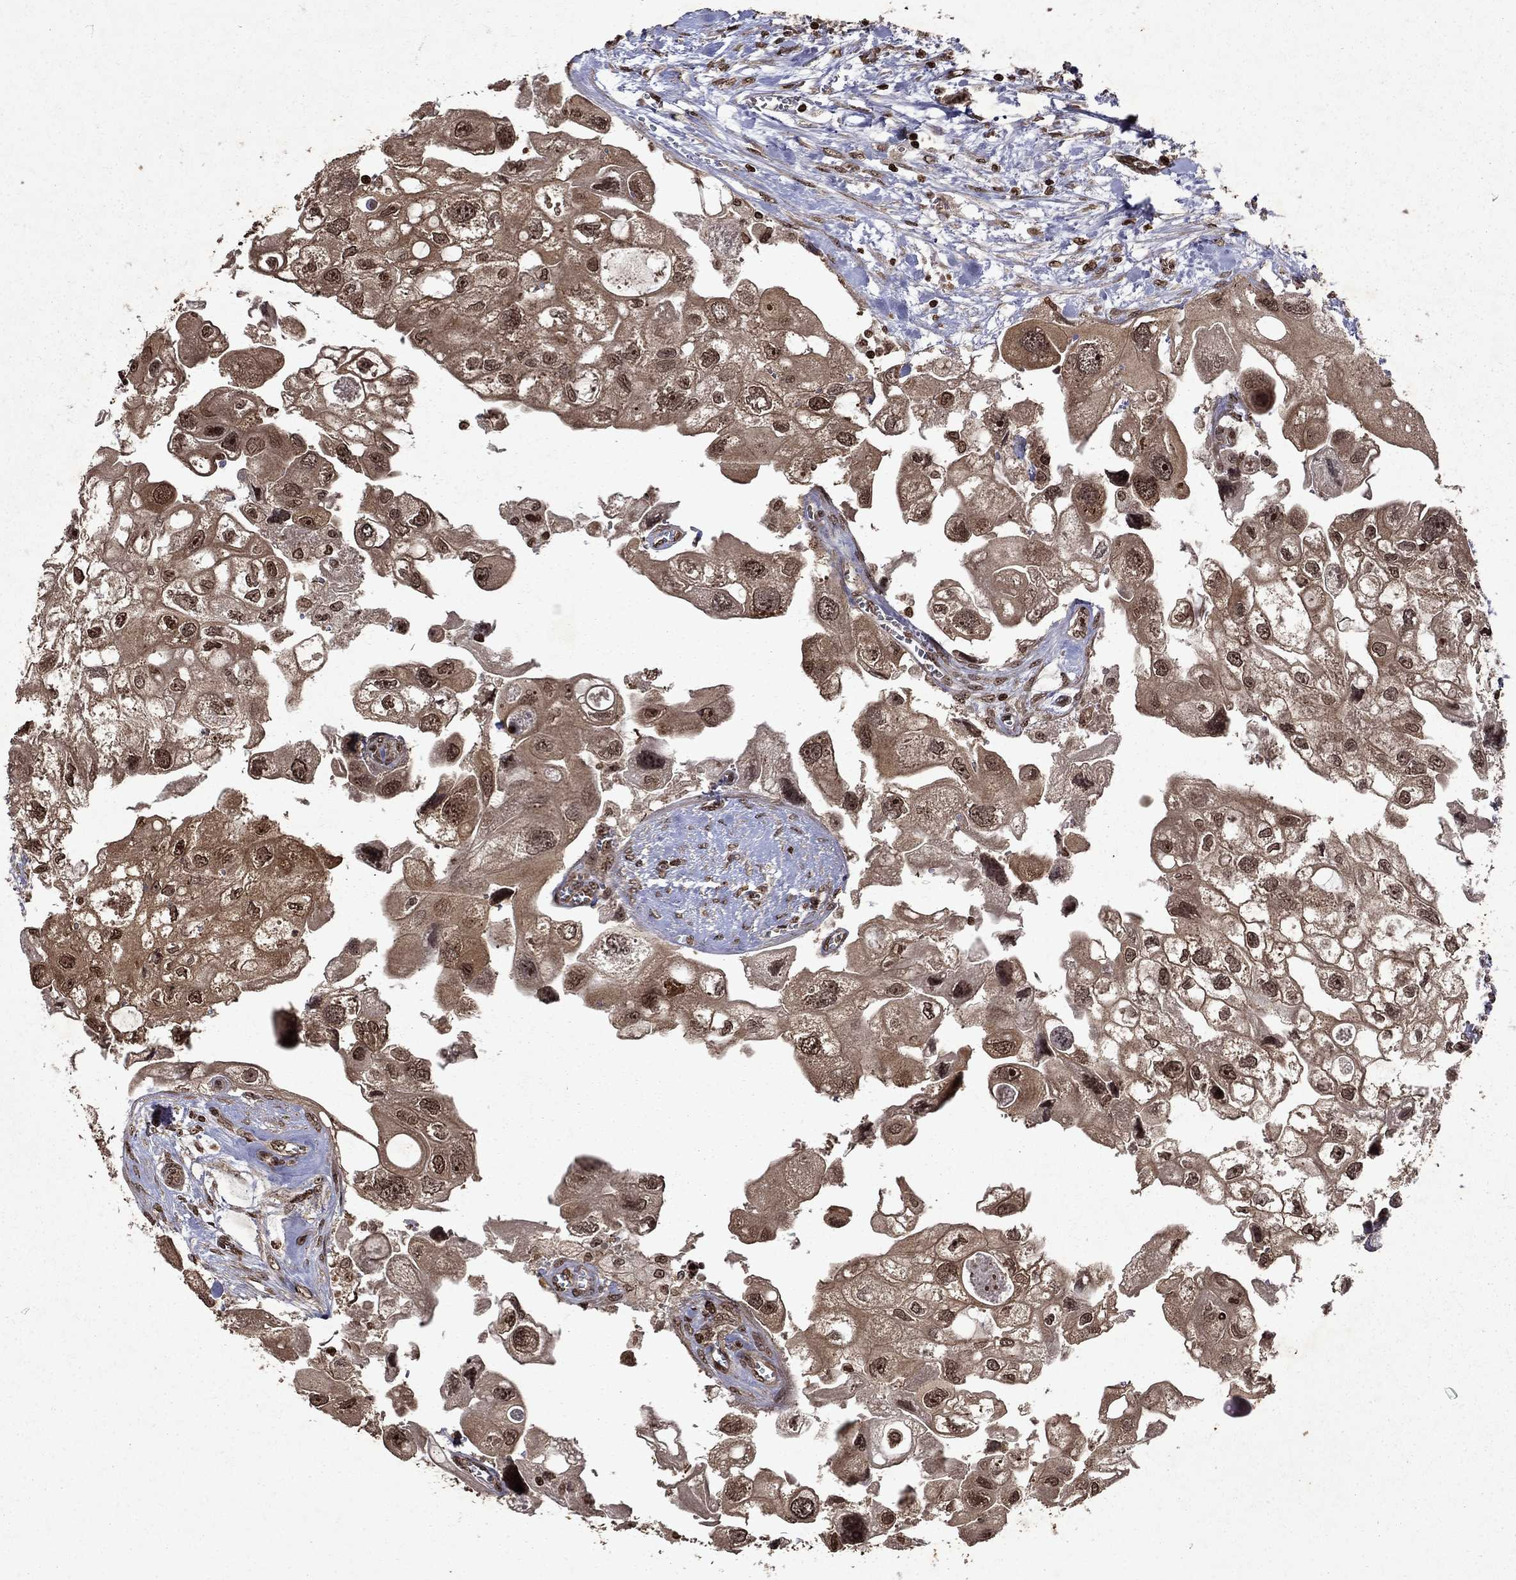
{"staining": {"intensity": "moderate", "quantity": ">75%", "location": "cytoplasmic/membranous,nuclear"}, "tissue": "urothelial cancer", "cell_type": "Tumor cells", "image_type": "cancer", "snomed": [{"axis": "morphology", "description": "Urothelial carcinoma, High grade"}, {"axis": "topography", "description": "Urinary bladder"}], "caption": "The immunohistochemical stain labels moderate cytoplasmic/membranous and nuclear positivity in tumor cells of urothelial cancer tissue.", "gene": "PIN4", "patient": {"sex": "male", "age": 59}}